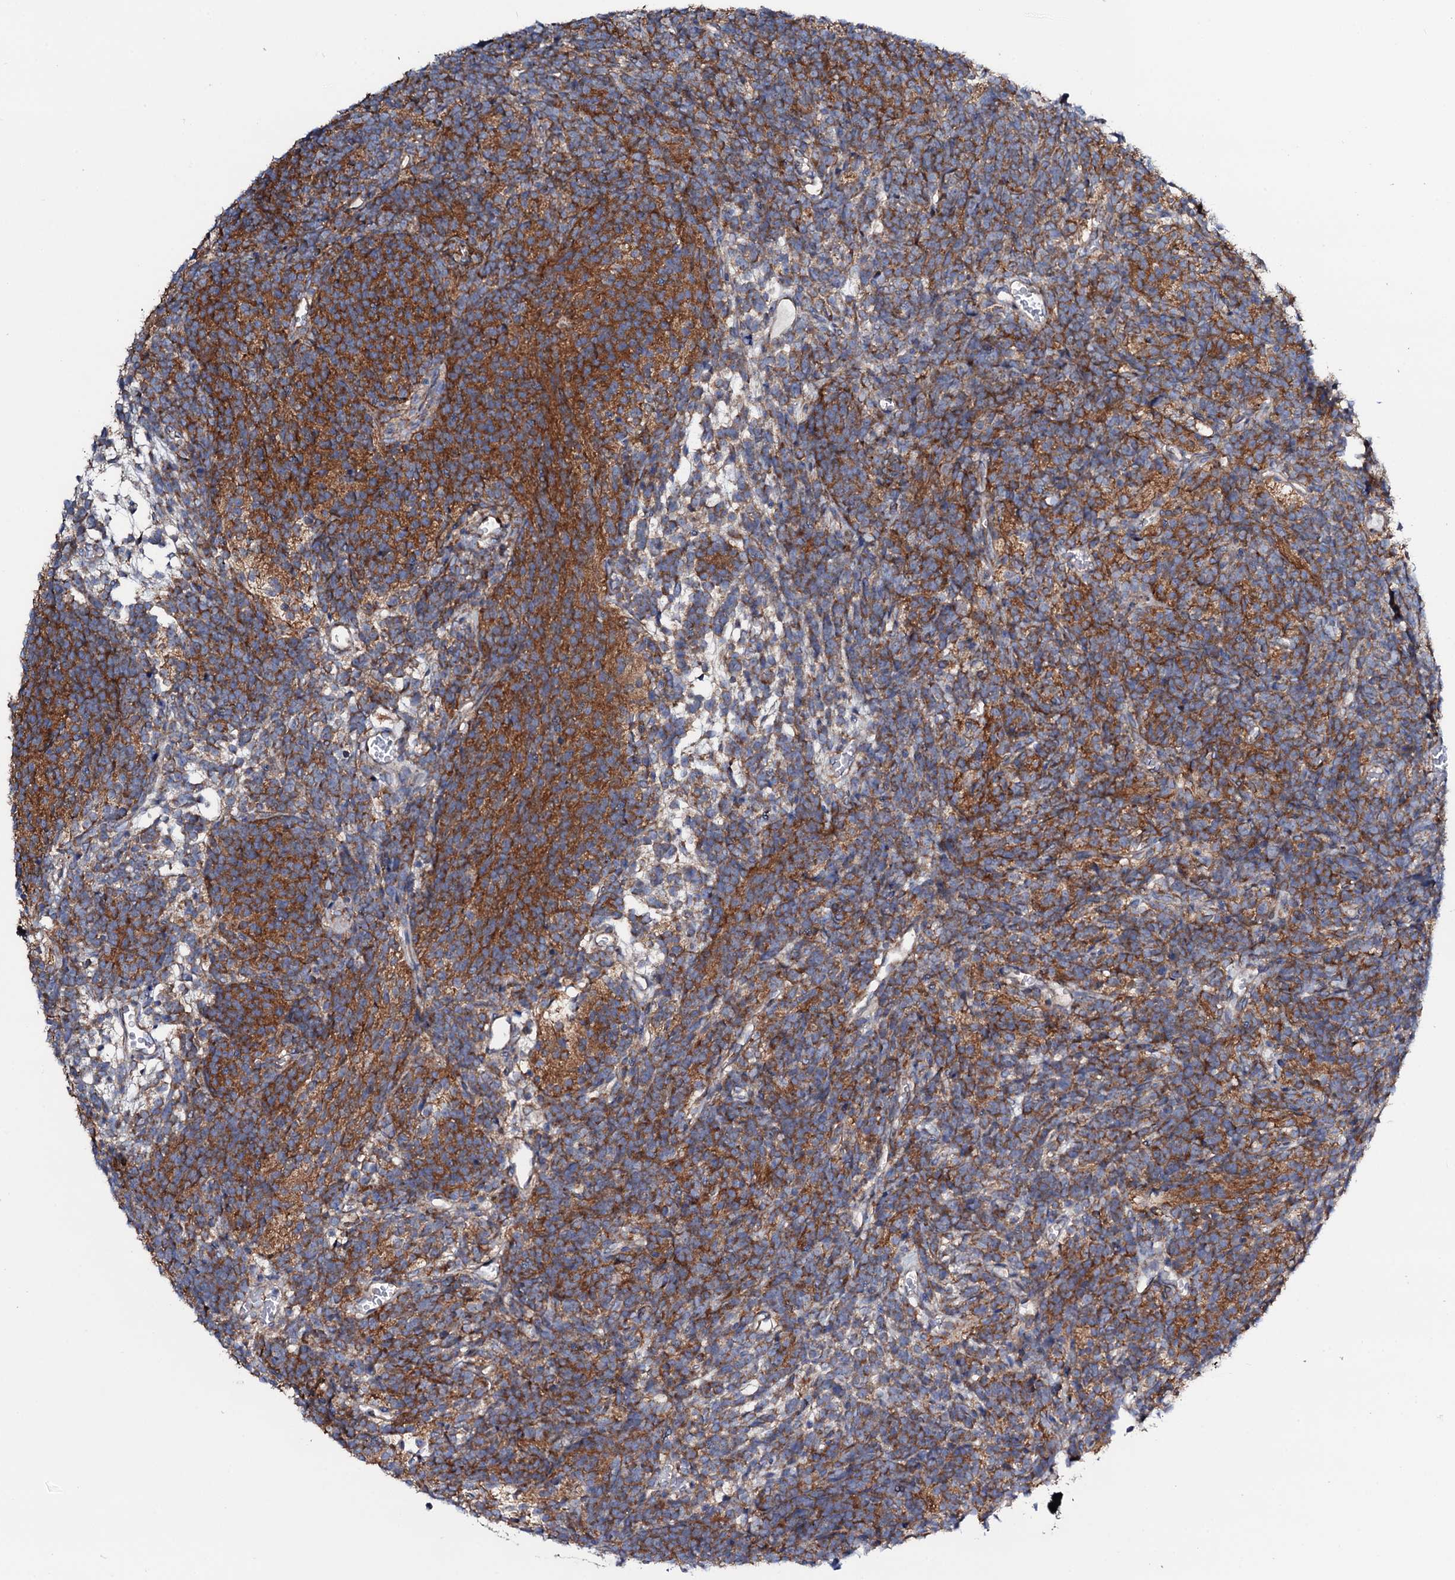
{"staining": {"intensity": "strong", "quantity": "25%-75%", "location": "cytoplasmic/membranous"}, "tissue": "glioma", "cell_type": "Tumor cells", "image_type": "cancer", "snomed": [{"axis": "morphology", "description": "Glioma, malignant, Low grade"}, {"axis": "topography", "description": "Brain"}], "caption": "A brown stain highlights strong cytoplasmic/membranous staining of a protein in glioma tumor cells. The protein of interest is shown in brown color, while the nuclei are stained blue.", "gene": "STARD13", "patient": {"sex": "female", "age": 1}}